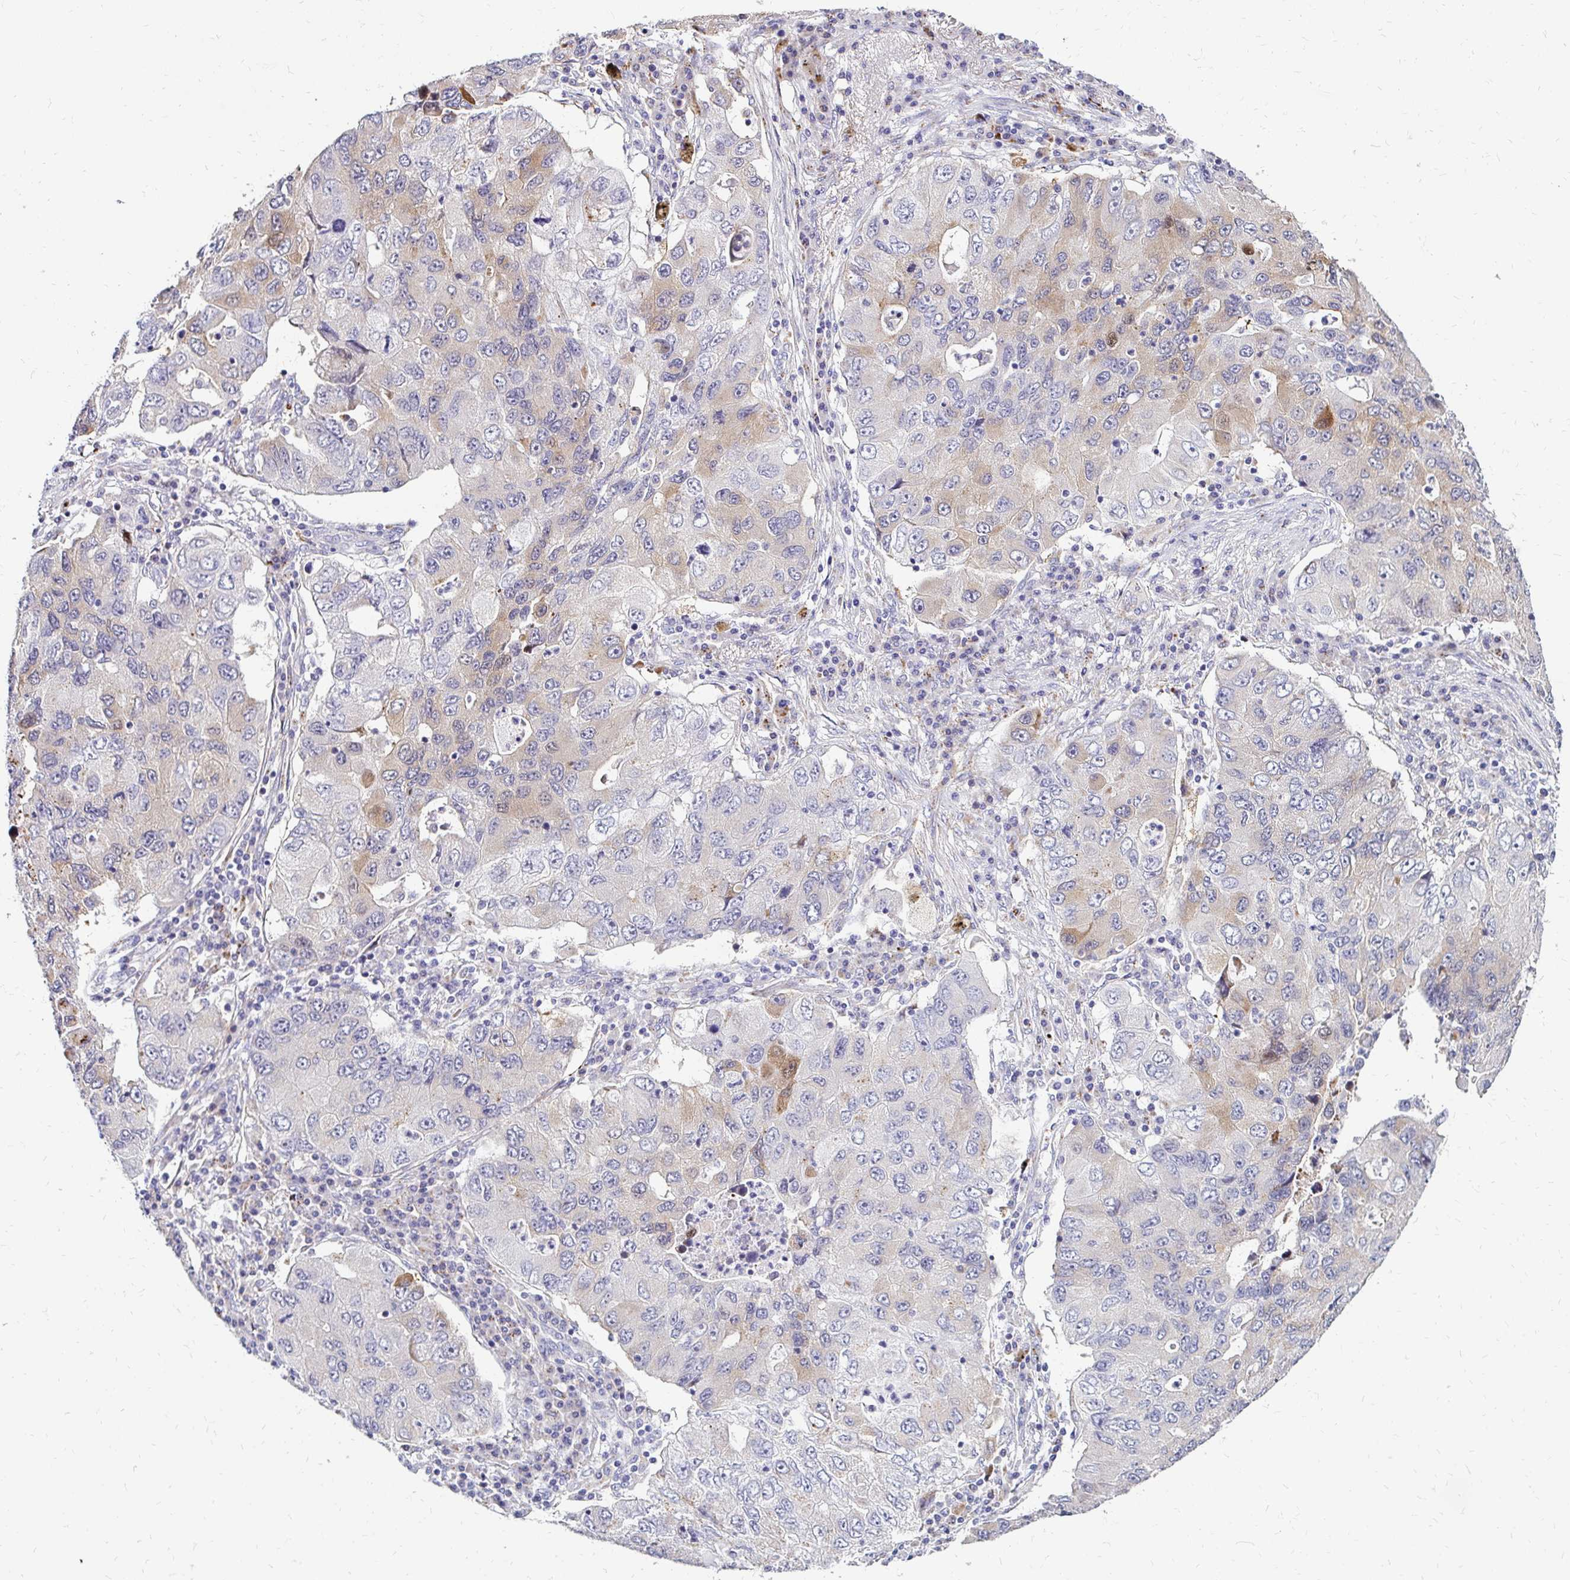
{"staining": {"intensity": "weak", "quantity": "<25%", "location": "cytoplasmic/membranous"}, "tissue": "lung cancer", "cell_type": "Tumor cells", "image_type": "cancer", "snomed": [{"axis": "morphology", "description": "Adenocarcinoma, NOS"}, {"axis": "morphology", "description": "Adenocarcinoma, metastatic, NOS"}, {"axis": "topography", "description": "Lymph node"}, {"axis": "topography", "description": "Lung"}], "caption": "The immunohistochemistry (IHC) photomicrograph has no significant expression in tumor cells of lung cancer (metastatic adenocarcinoma) tissue.", "gene": "IDUA", "patient": {"sex": "female", "age": 54}}